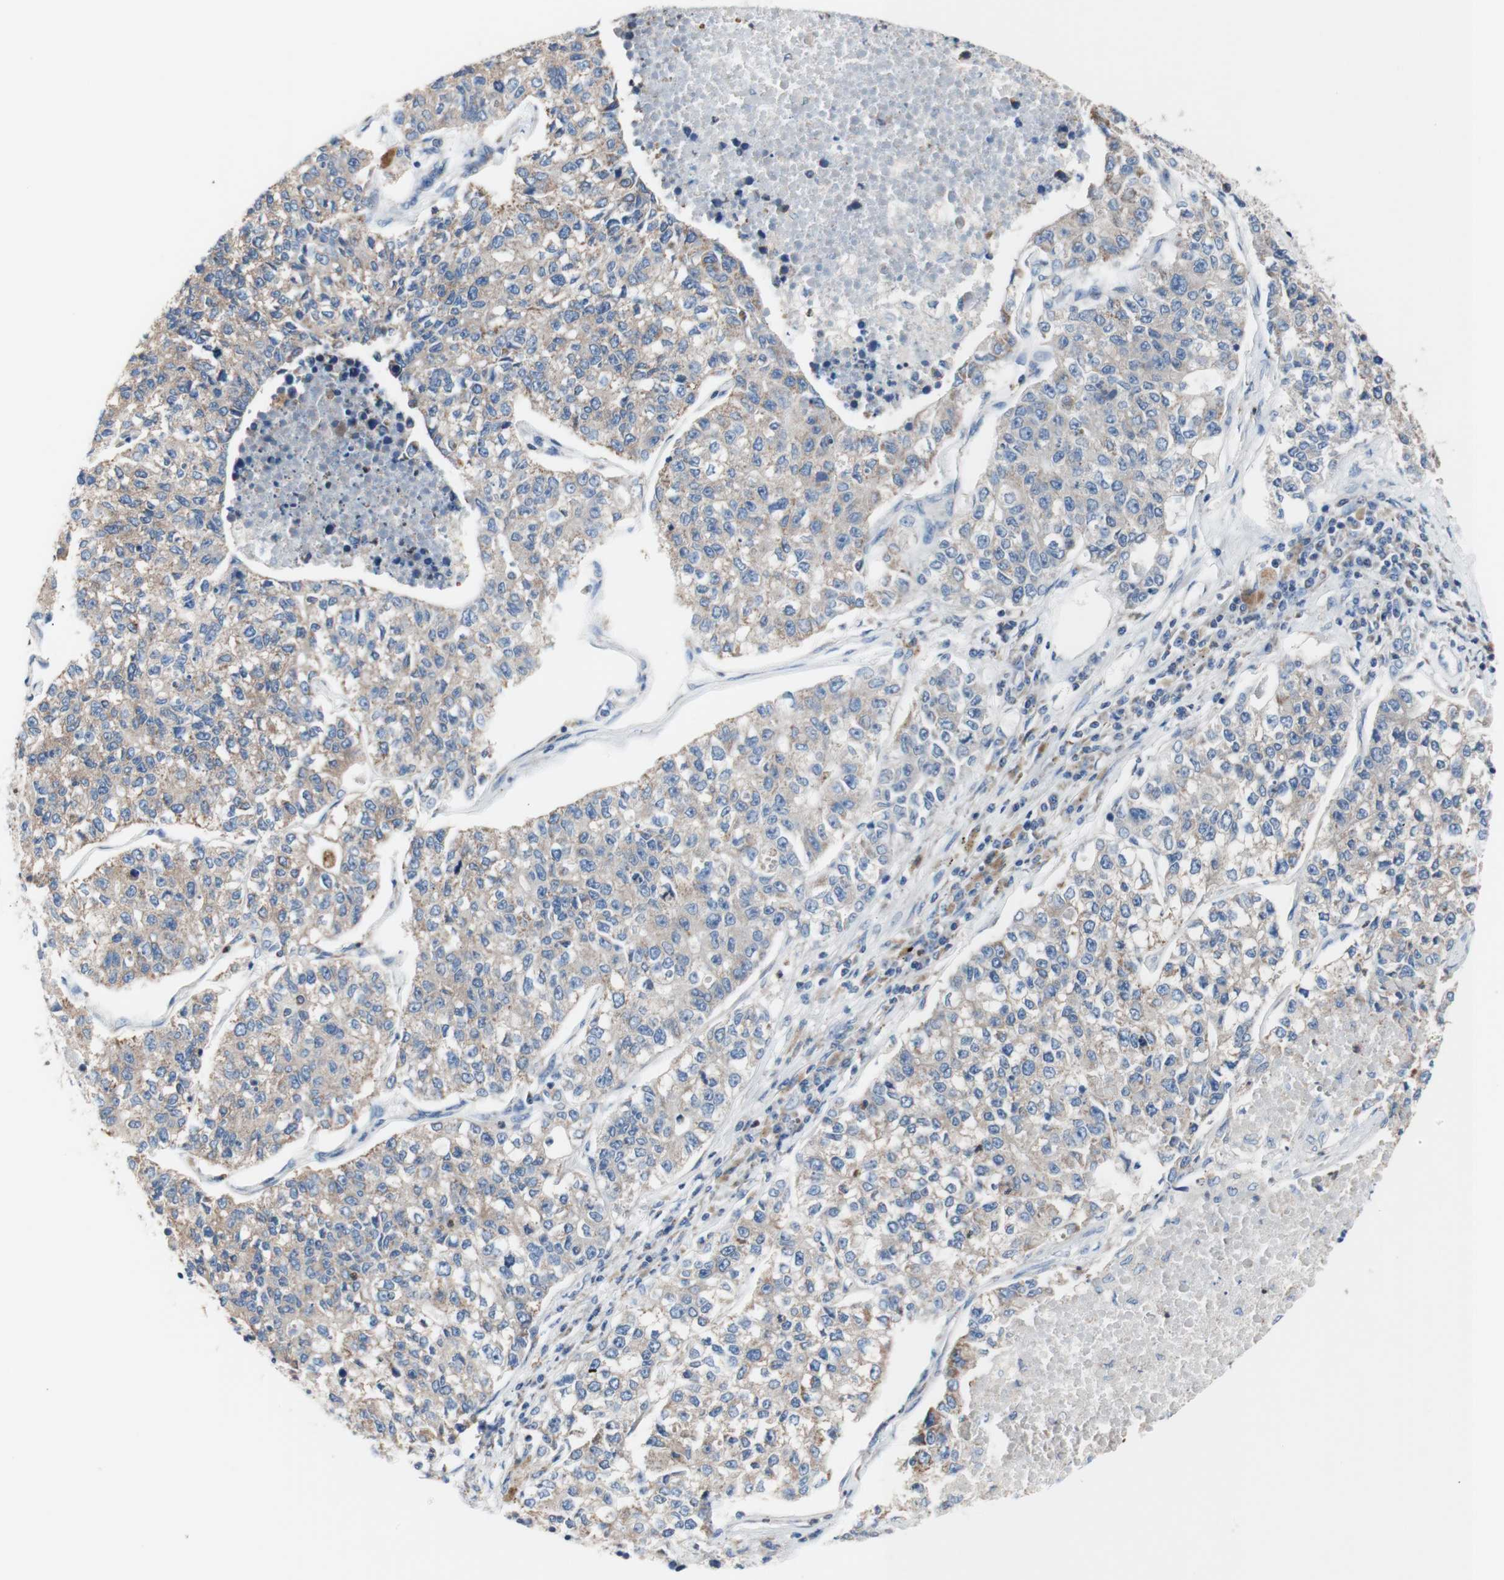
{"staining": {"intensity": "weak", "quantity": ">75%", "location": "cytoplasmic/membranous"}, "tissue": "lung cancer", "cell_type": "Tumor cells", "image_type": "cancer", "snomed": [{"axis": "morphology", "description": "Adenocarcinoma, NOS"}, {"axis": "topography", "description": "Lung"}], "caption": "Immunohistochemistry image of neoplastic tissue: human adenocarcinoma (lung) stained using immunohistochemistry (IHC) shows low levels of weak protein expression localized specifically in the cytoplasmic/membranous of tumor cells, appearing as a cytoplasmic/membranous brown color.", "gene": "FMR1", "patient": {"sex": "male", "age": 49}}